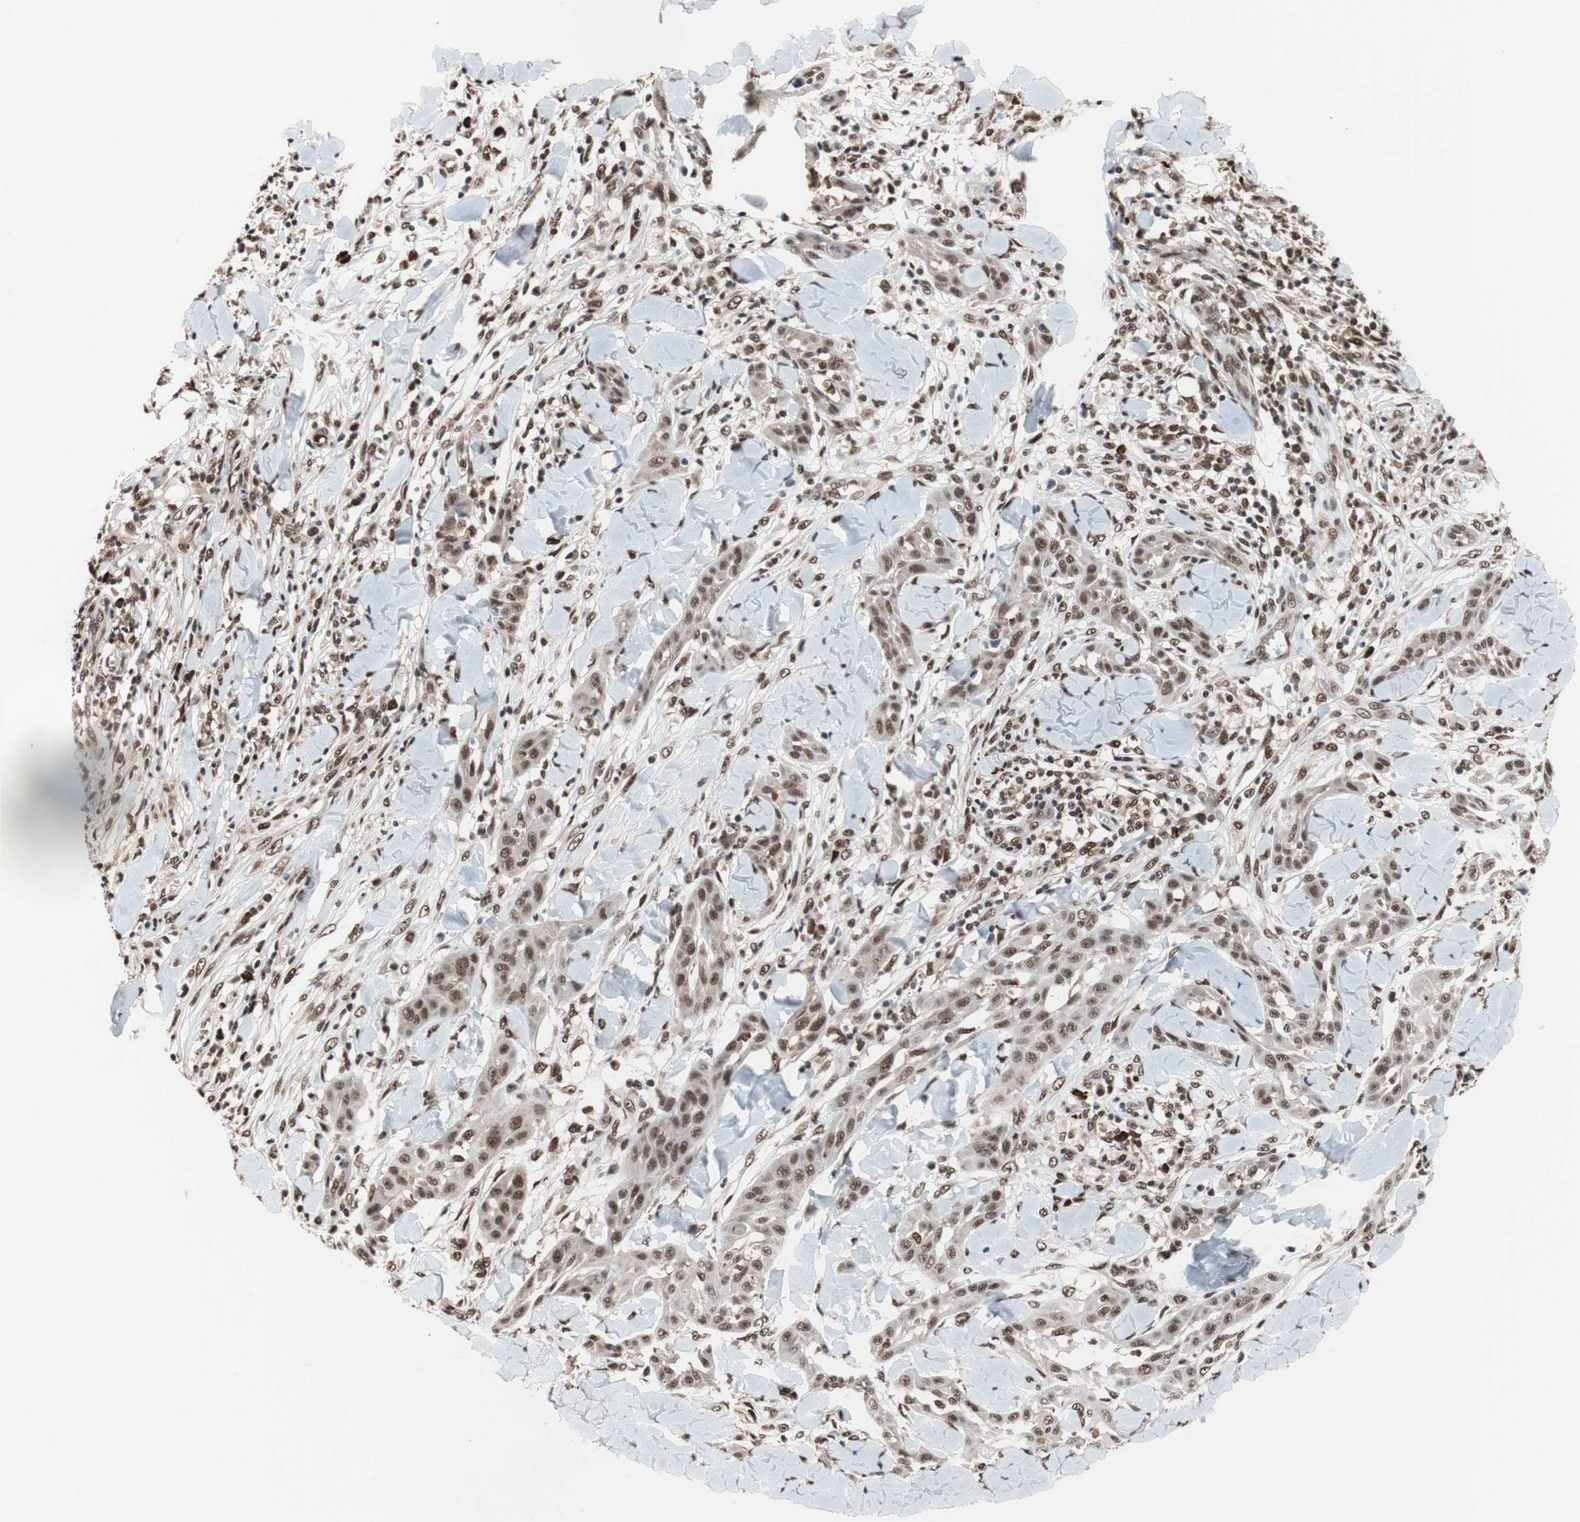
{"staining": {"intensity": "moderate", "quantity": ">75%", "location": "nuclear"}, "tissue": "skin cancer", "cell_type": "Tumor cells", "image_type": "cancer", "snomed": [{"axis": "morphology", "description": "Squamous cell carcinoma, NOS"}, {"axis": "topography", "description": "Skin"}], "caption": "DAB (3,3'-diaminobenzidine) immunohistochemical staining of human skin cancer (squamous cell carcinoma) exhibits moderate nuclear protein staining in about >75% of tumor cells. (IHC, brightfield microscopy, high magnification).", "gene": "CHAMP1", "patient": {"sex": "male", "age": 24}}